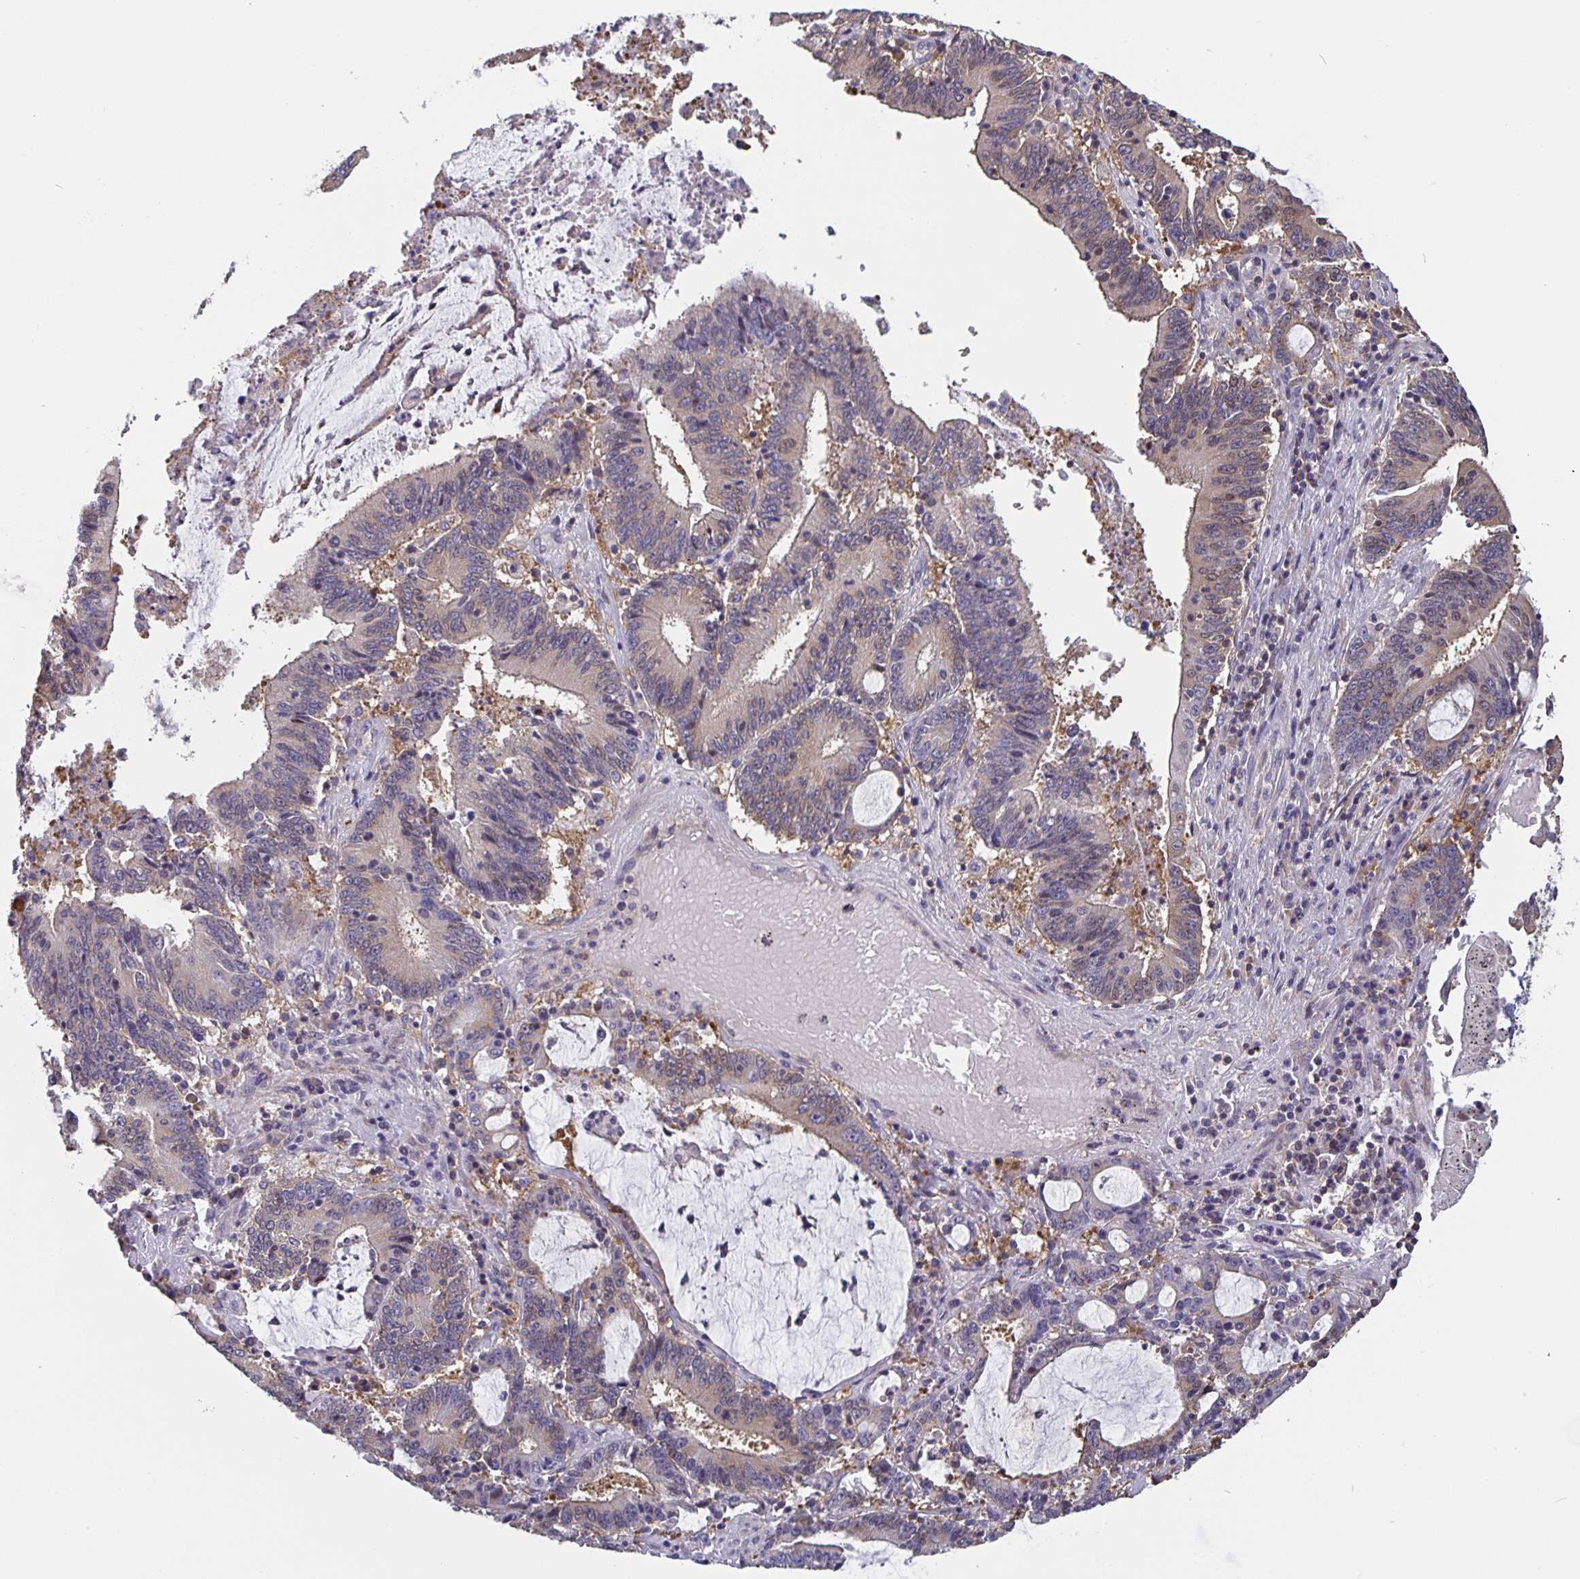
{"staining": {"intensity": "weak", "quantity": "<25%", "location": "cytoplasmic/membranous"}, "tissue": "stomach cancer", "cell_type": "Tumor cells", "image_type": "cancer", "snomed": [{"axis": "morphology", "description": "Adenocarcinoma, NOS"}, {"axis": "topography", "description": "Stomach, upper"}], "caption": "Tumor cells show no significant staining in stomach cancer.", "gene": "FEM1C", "patient": {"sex": "male", "age": 68}}